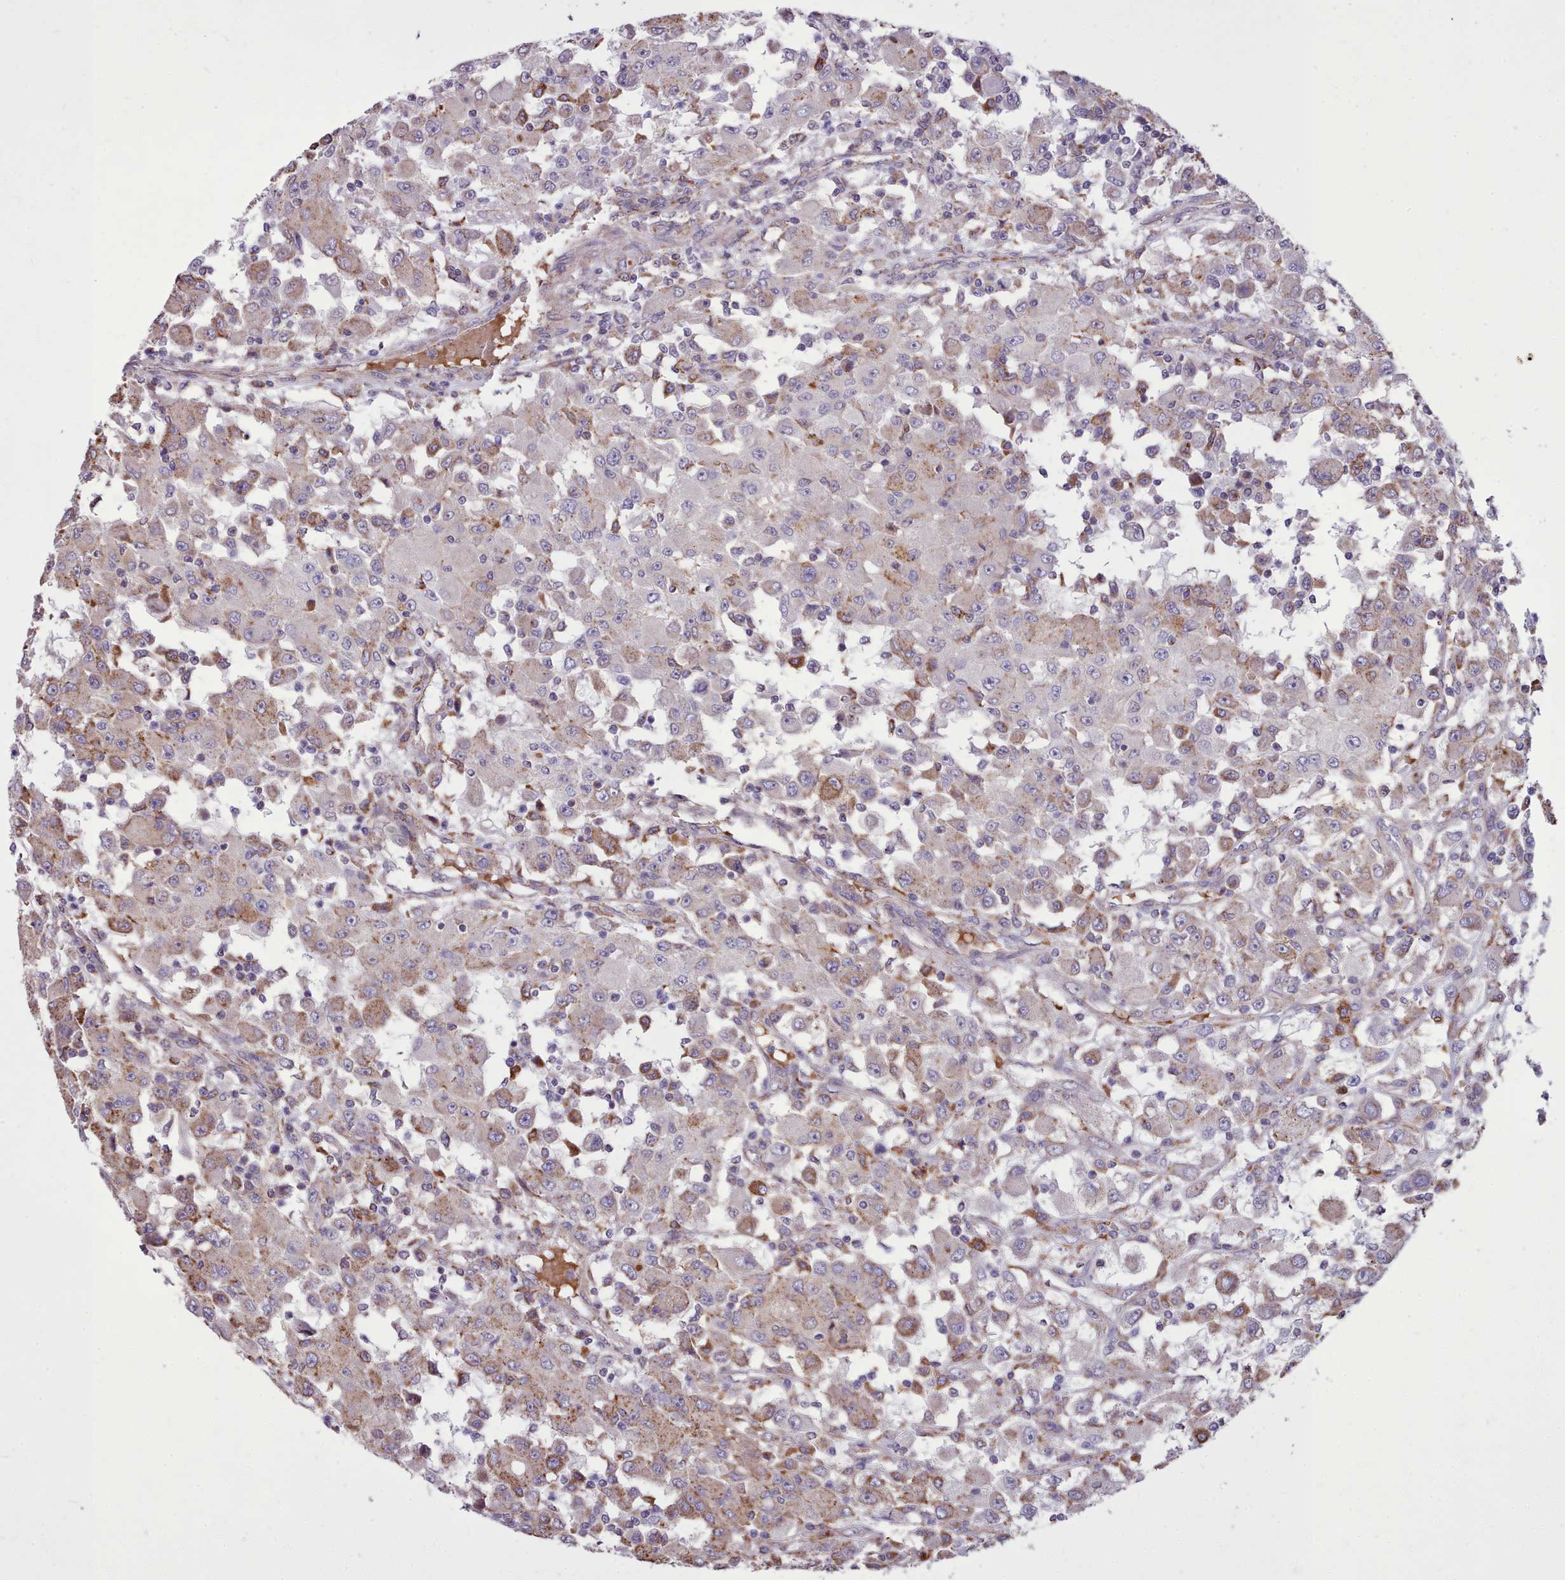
{"staining": {"intensity": "weak", "quantity": "<25%", "location": "cytoplasmic/membranous"}, "tissue": "renal cancer", "cell_type": "Tumor cells", "image_type": "cancer", "snomed": [{"axis": "morphology", "description": "Adenocarcinoma, NOS"}, {"axis": "topography", "description": "Kidney"}], "caption": "Adenocarcinoma (renal) stained for a protein using immunohistochemistry exhibits no positivity tumor cells.", "gene": "PACSIN3", "patient": {"sex": "female", "age": 67}}